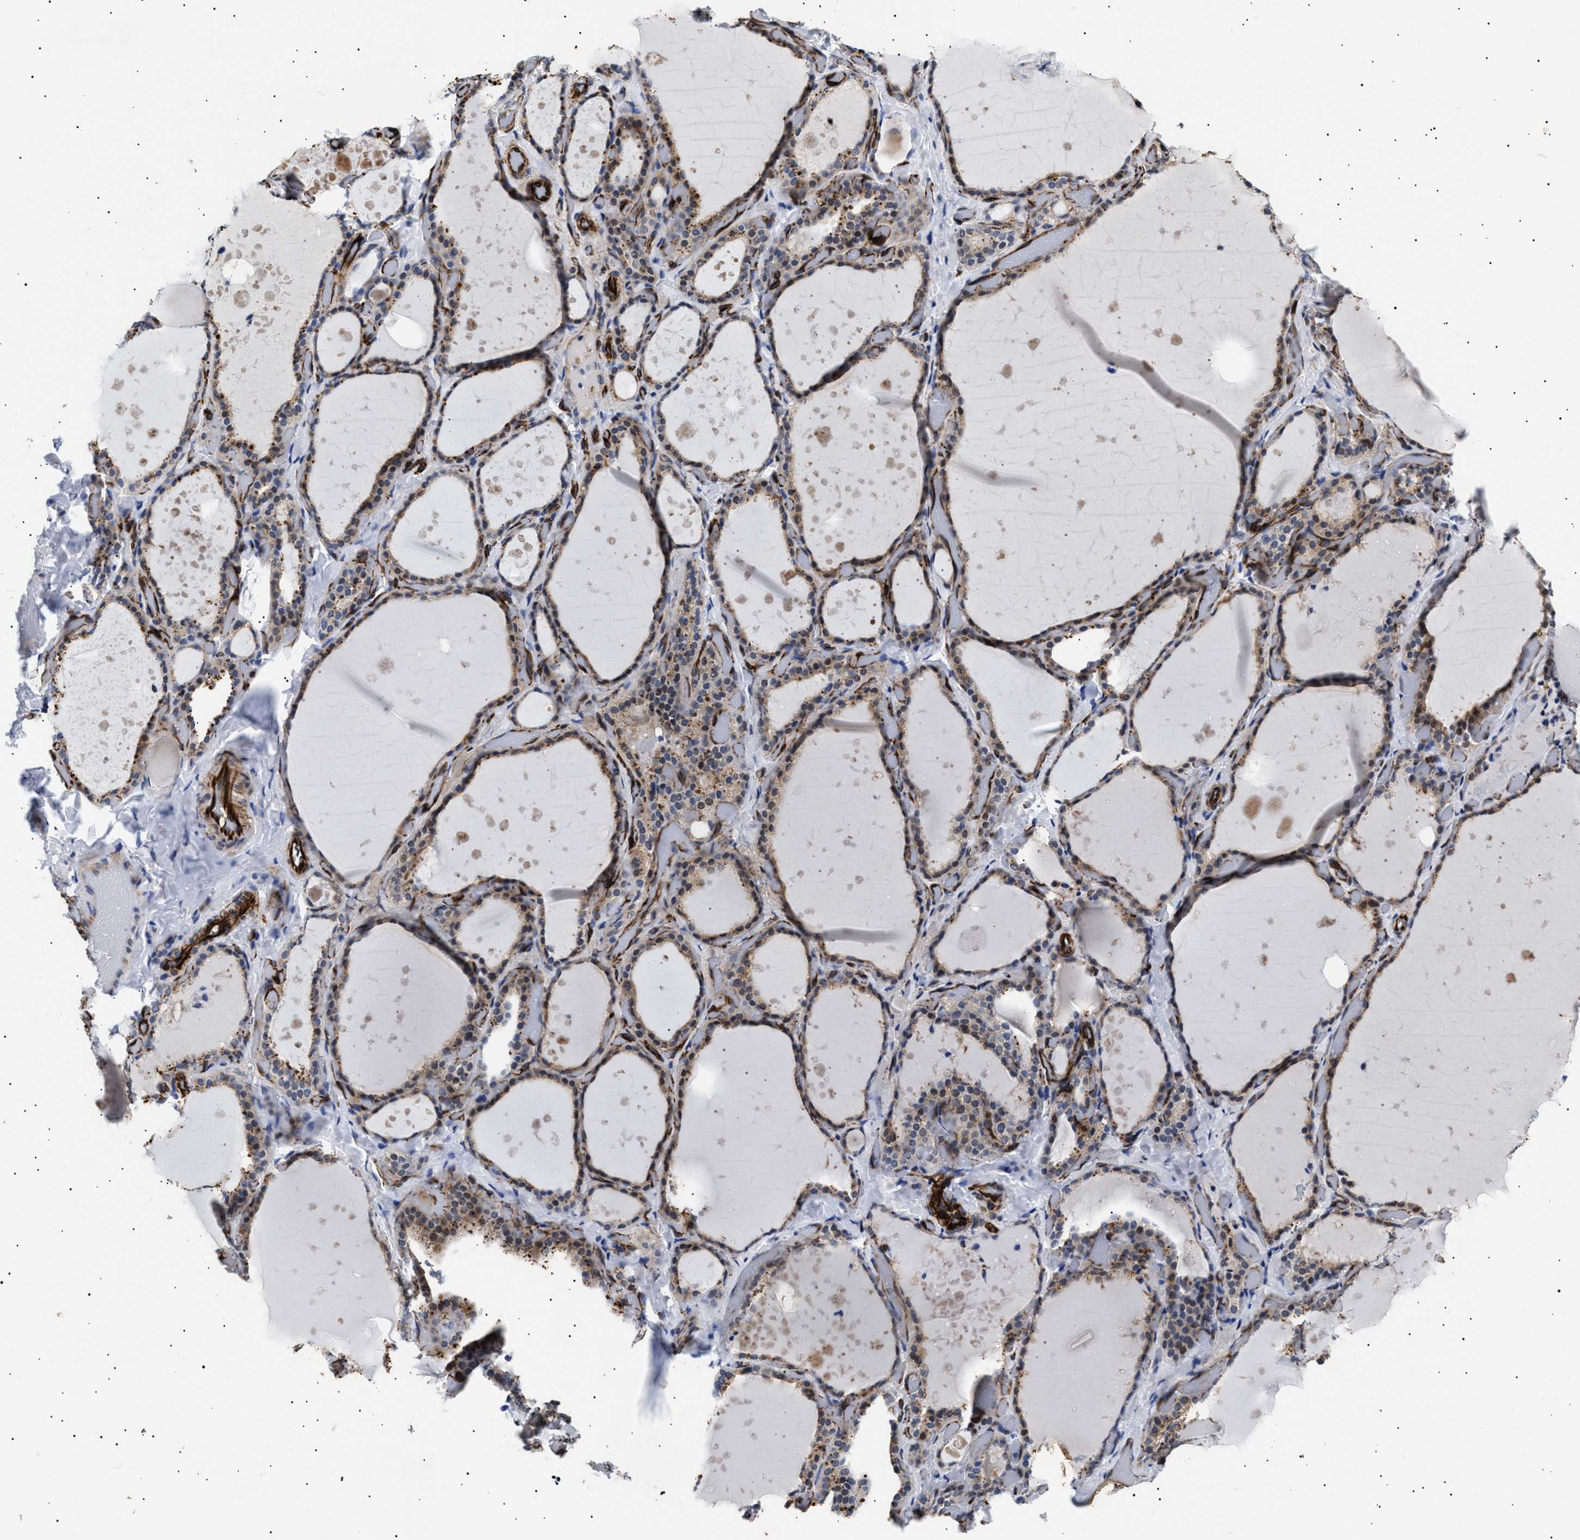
{"staining": {"intensity": "weak", "quantity": ">75%", "location": "cytoplasmic/membranous"}, "tissue": "thyroid gland", "cell_type": "Glandular cells", "image_type": "normal", "snomed": [{"axis": "morphology", "description": "Normal tissue, NOS"}, {"axis": "topography", "description": "Thyroid gland"}], "caption": "Benign thyroid gland reveals weak cytoplasmic/membranous expression in about >75% of glandular cells, visualized by immunohistochemistry. (brown staining indicates protein expression, while blue staining denotes nuclei).", "gene": "OLFML2A", "patient": {"sex": "female", "age": 44}}